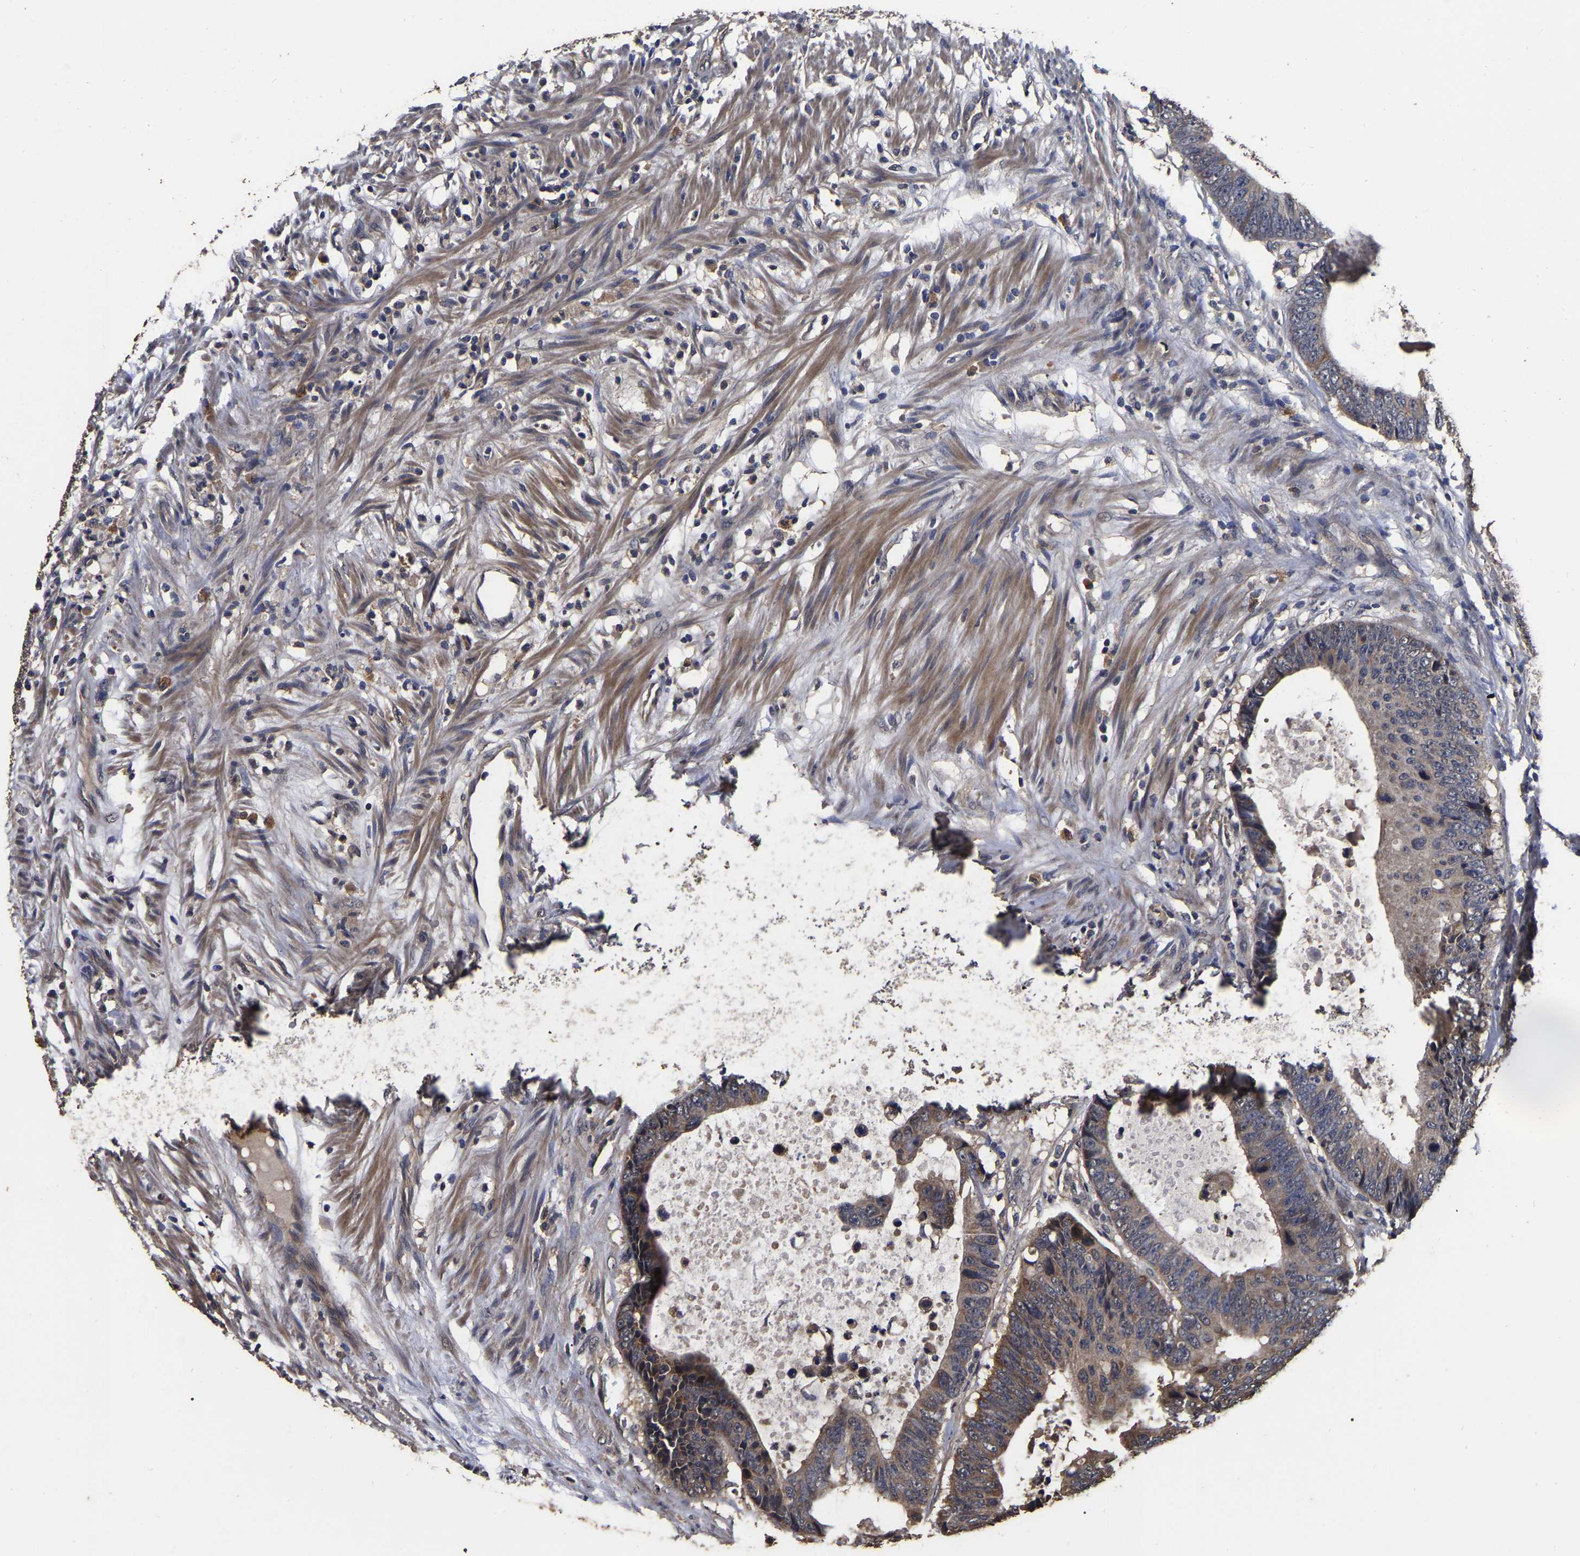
{"staining": {"intensity": "moderate", "quantity": ">75%", "location": "cytoplasmic/membranous"}, "tissue": "colorectal cancer", "cell_type": "Tumor cells", "image_type": "cancer", "snomed": [{"axis": "morphology", "description": "Adenocarcinoma, NOS"}, {"axis": "topography", "description": "Colon"}], "caption": "Immunohistochemistry (DAB (3,3'-diaminobenzidine)) staining of adenocarcinoma (colorectal) reveals moderate cytoplasmic/membranous protein positivity in approximately >75% of tumor cells. The protein is shown in brown color, while the nuclei are stained blue.", "gene": "STK32C", "patient": {"sex": "male", "age": 56}}